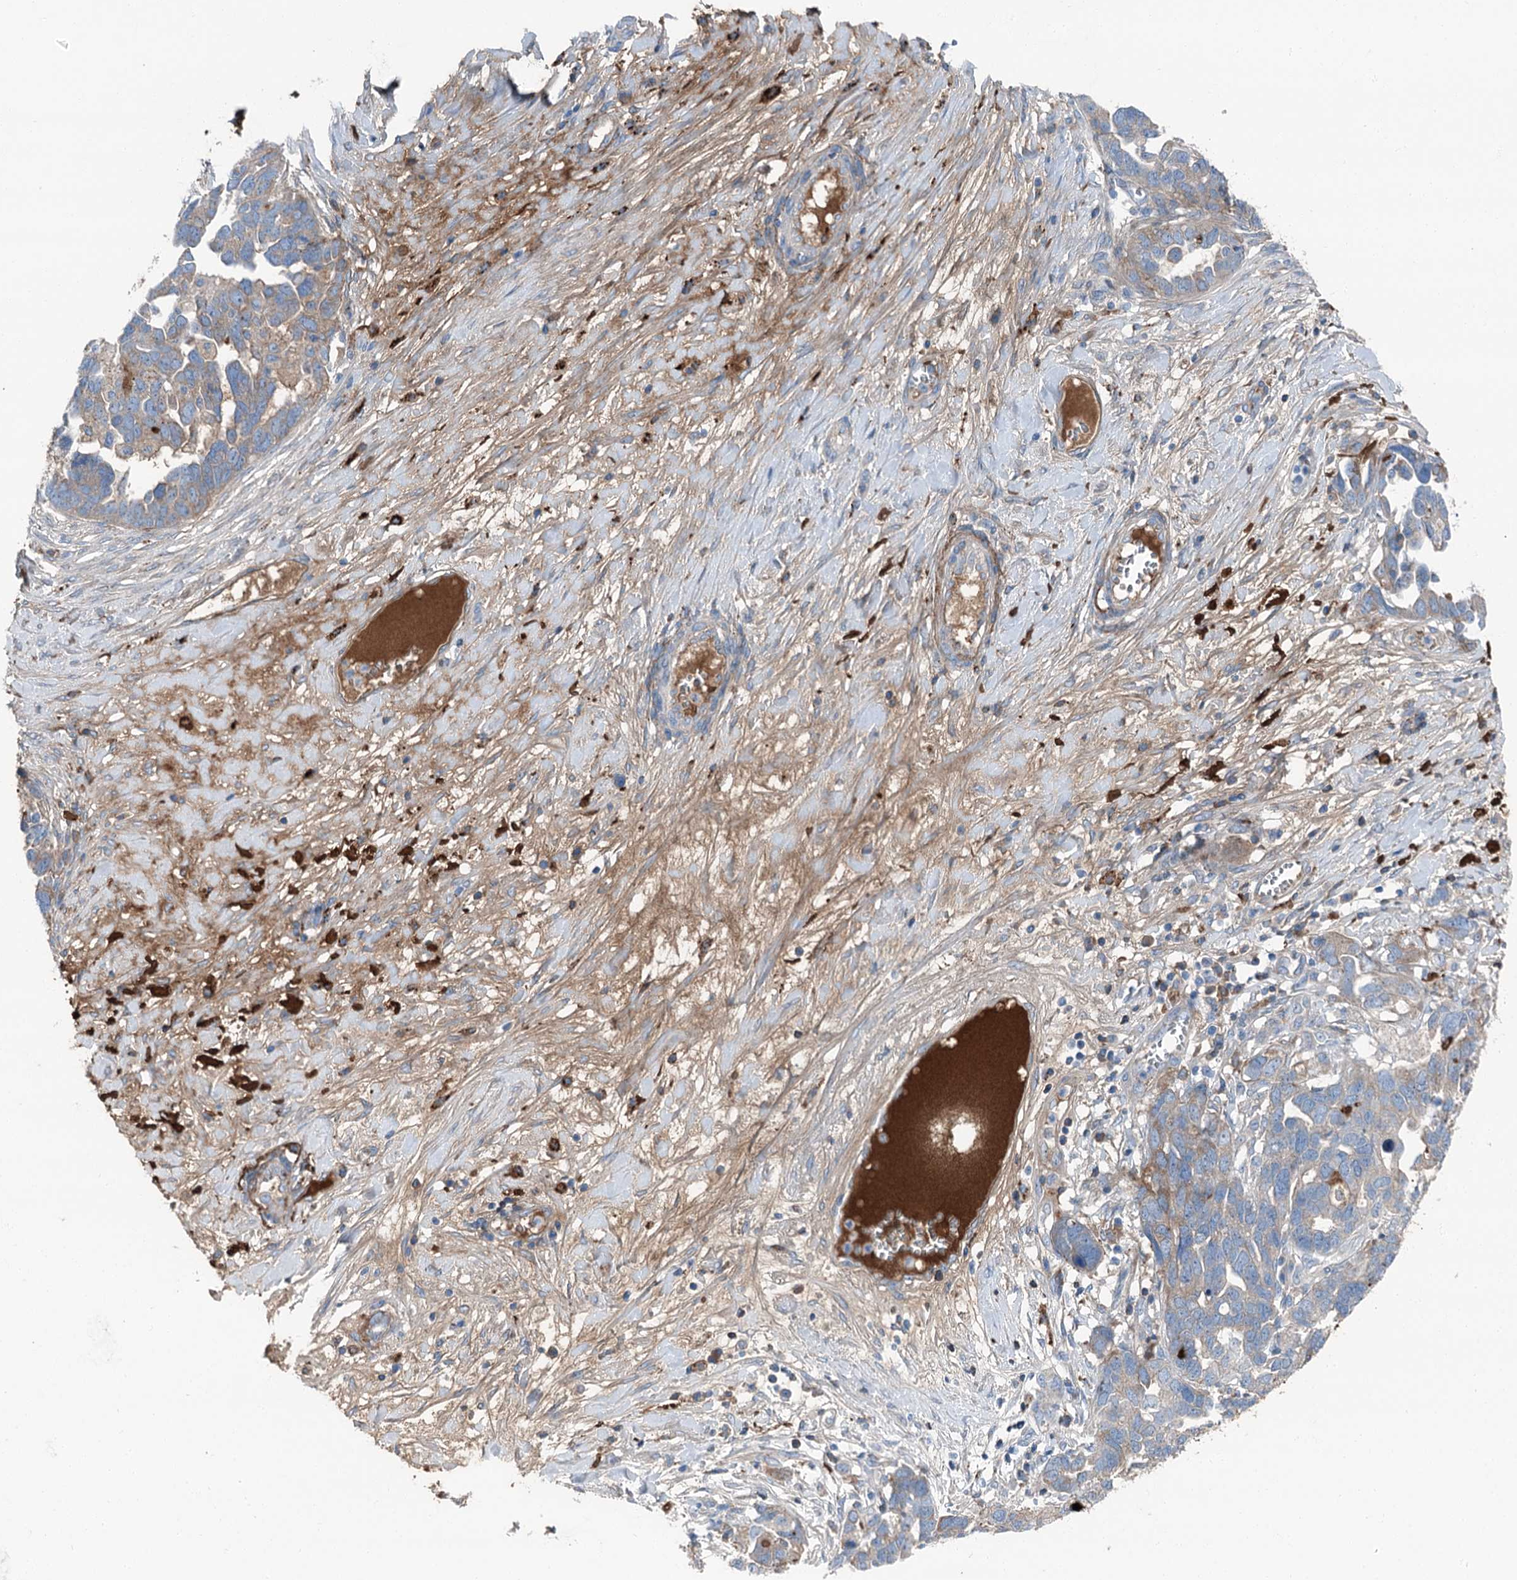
{"staining": {"intensity": "moderate", "quantity": "25%-75%", "location": "cytoplasmic/membranous"}, "tissue": "ovarian cancer", "cell_type": "Tumor cells", "image_type": "cancer", "snomed": [{"axis": "morphology", "description": "Cystadenocarcinoma, serous, NOS"}, {"axis": "topography", "description": "Ovary"}], "caption": "Immunohistochemical staining of human ovarian cancer shows moderate cytoplasmic/membranous protein expression in approximately 25%-75% of tumor cells.", "gene": "AXL", "patient": {"sex": "female", "age": 54}}